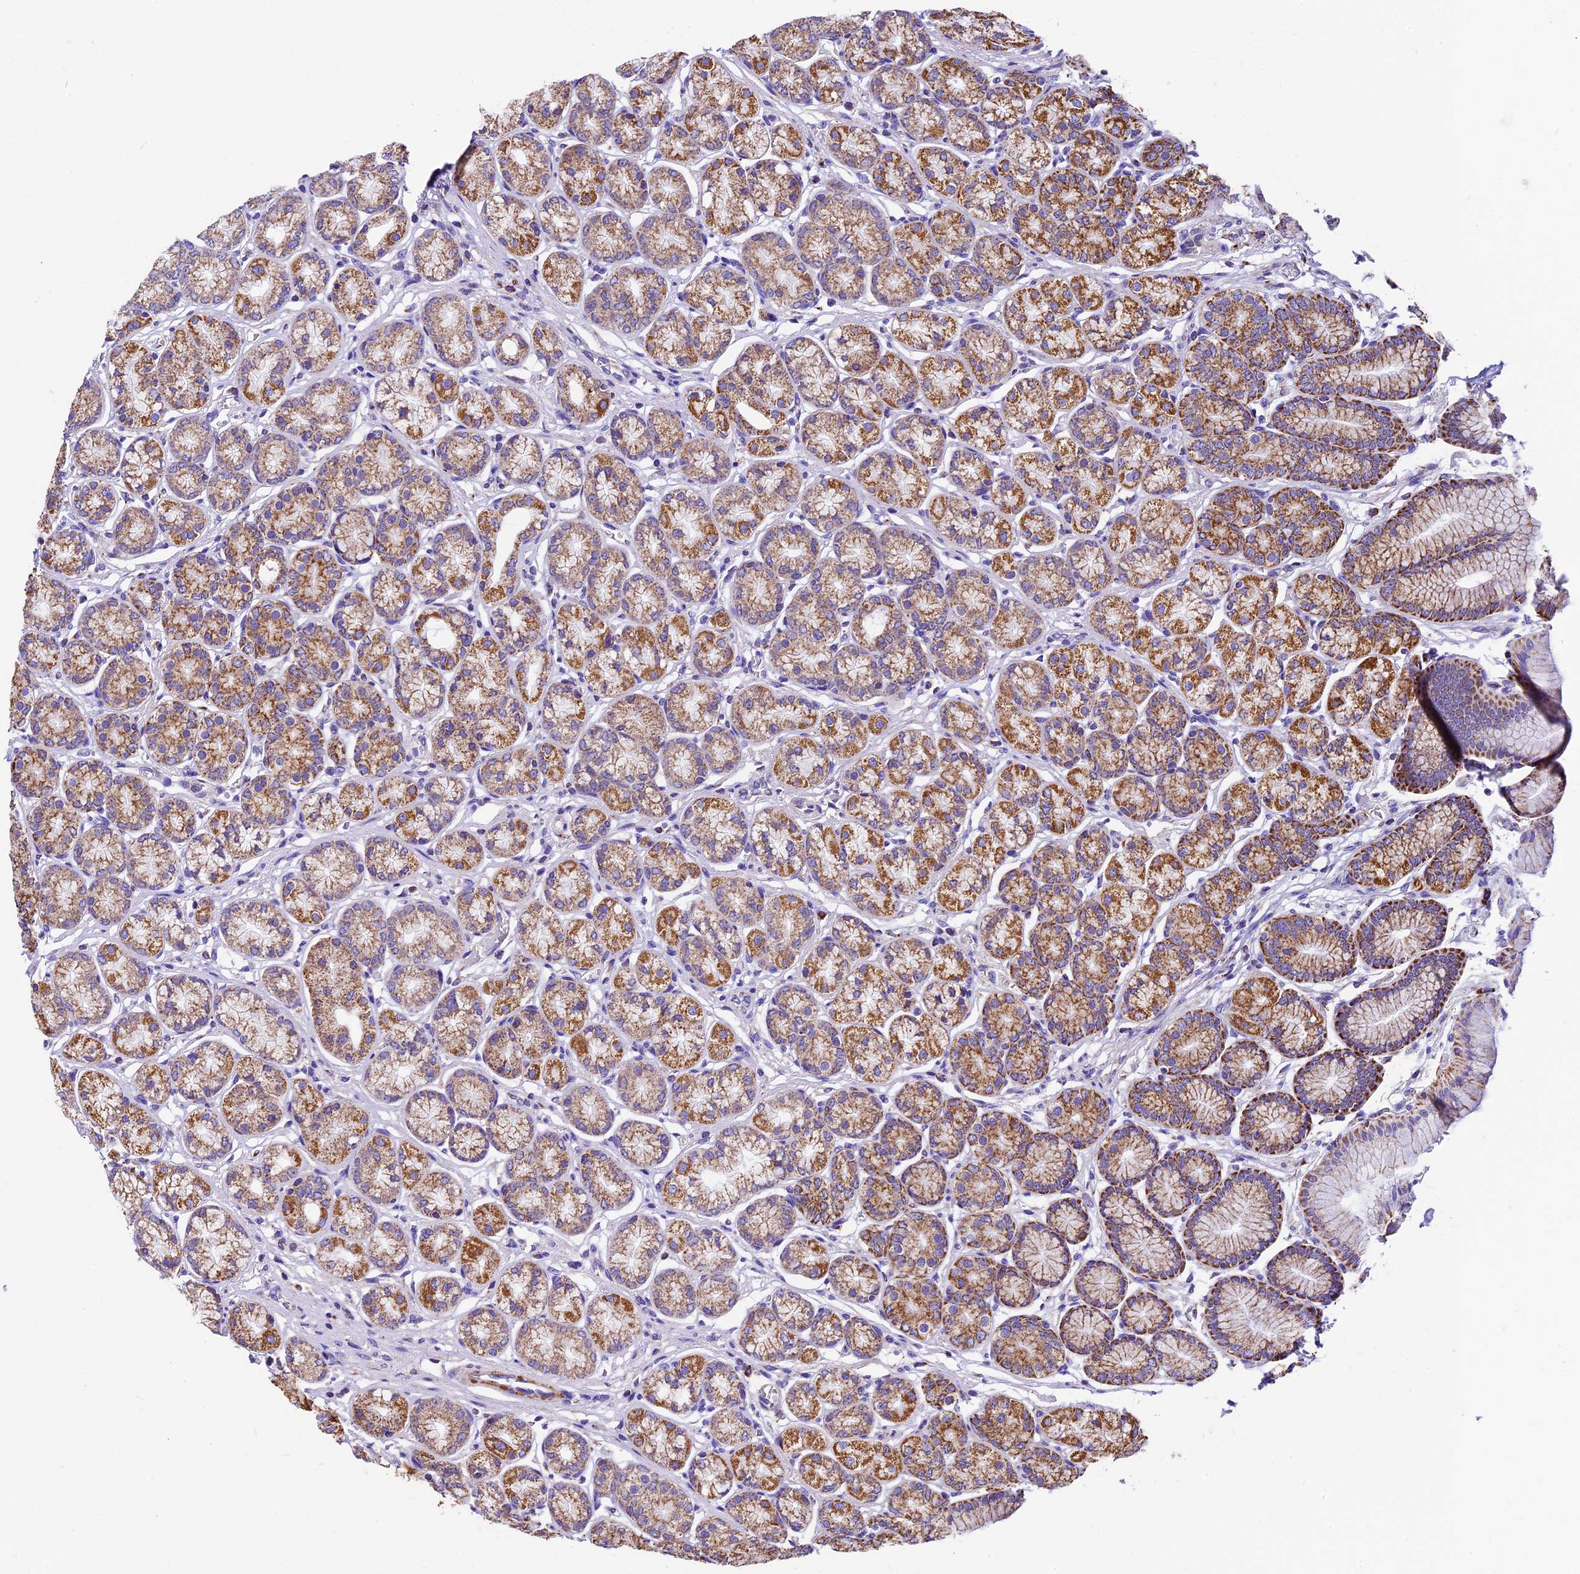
{"staining": {"intensity": "moderate", "quantity": ">75%", "location": "cytoplasmic/membranous"}, "tissue": "stomach", "cell_type": "Glandular cells", "image_type": "normal", "snomed": [{"axis": "morphology", "description": "Normal tissue, NOS"}, {"axis": "morphology", "description": "Adenocarcinoma, NOS"}, {"axis": "morphology", "description": "Adenocarcinoma, High grade"}, {"axis": "topography", "description": "Stomach, upper"}, {"axis": "topography", "description": "Stomach"}], "caption": "Immunohistochemical staining of benign human stomach shows medium levels of moderate cytoplasmic/membranous expression in approximately >75% of glandular cells. (DAB IHC, brown staining for protein, blue staining for nuclei).", "gene": "DCAF5", "patient": {"sex": "female", "age": 65}}